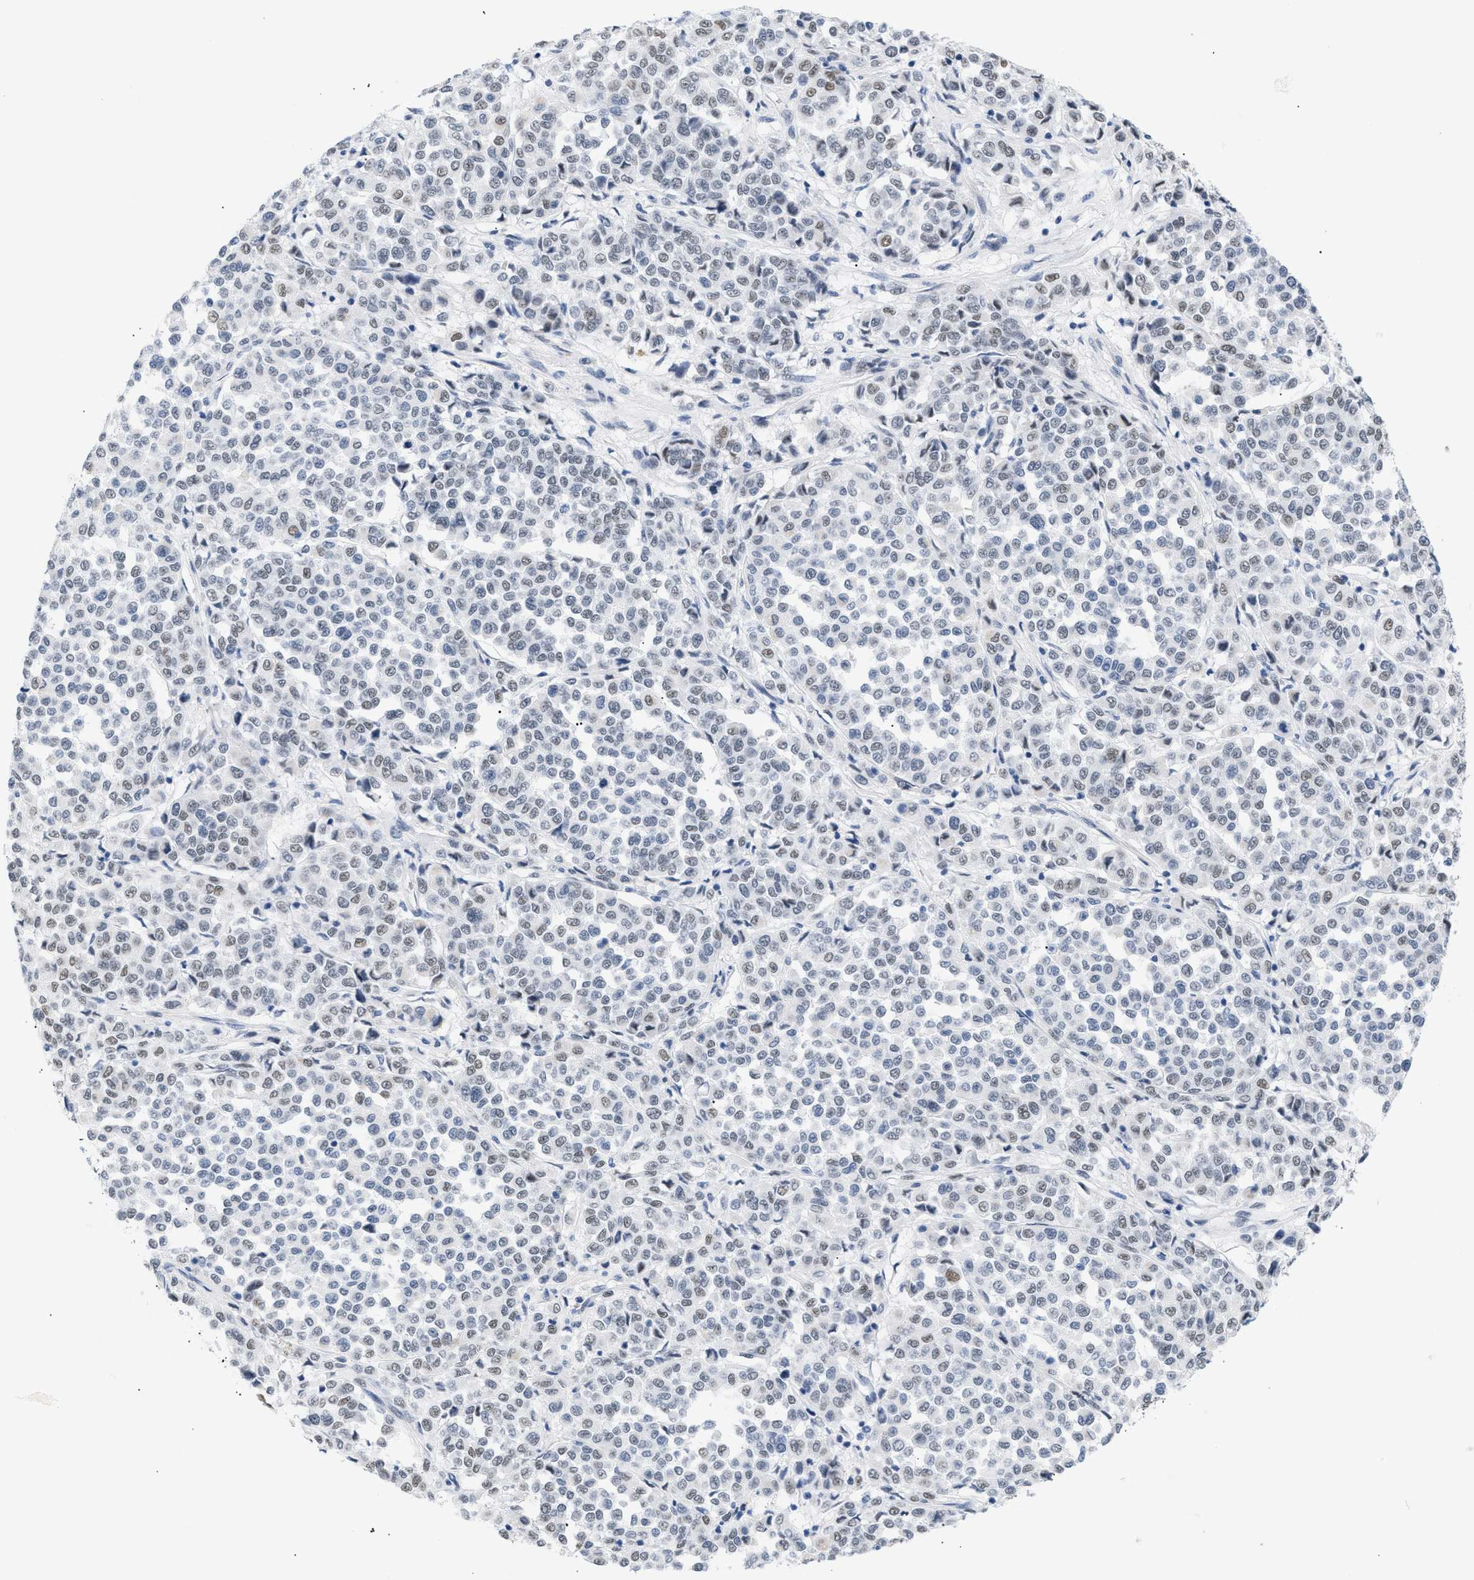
{"staining": {"intensity": "weak", "quantity": "<25%", "location": "nuclear"}, "tissue": "melanoma", "cell_type": "Tumor cells", "image_type": "cancer", "snomed": [{"axis": "morphology", "description": "Malignant melanoma, Metastatic site"}, {"axis": "topography", "description": "Pancreas"}], "caption": "Human melanoma stained for a protein using IHC shows no expression in tumor cells.", "gene": "ELN", "patient": {"sex": "female", "age": 30}}